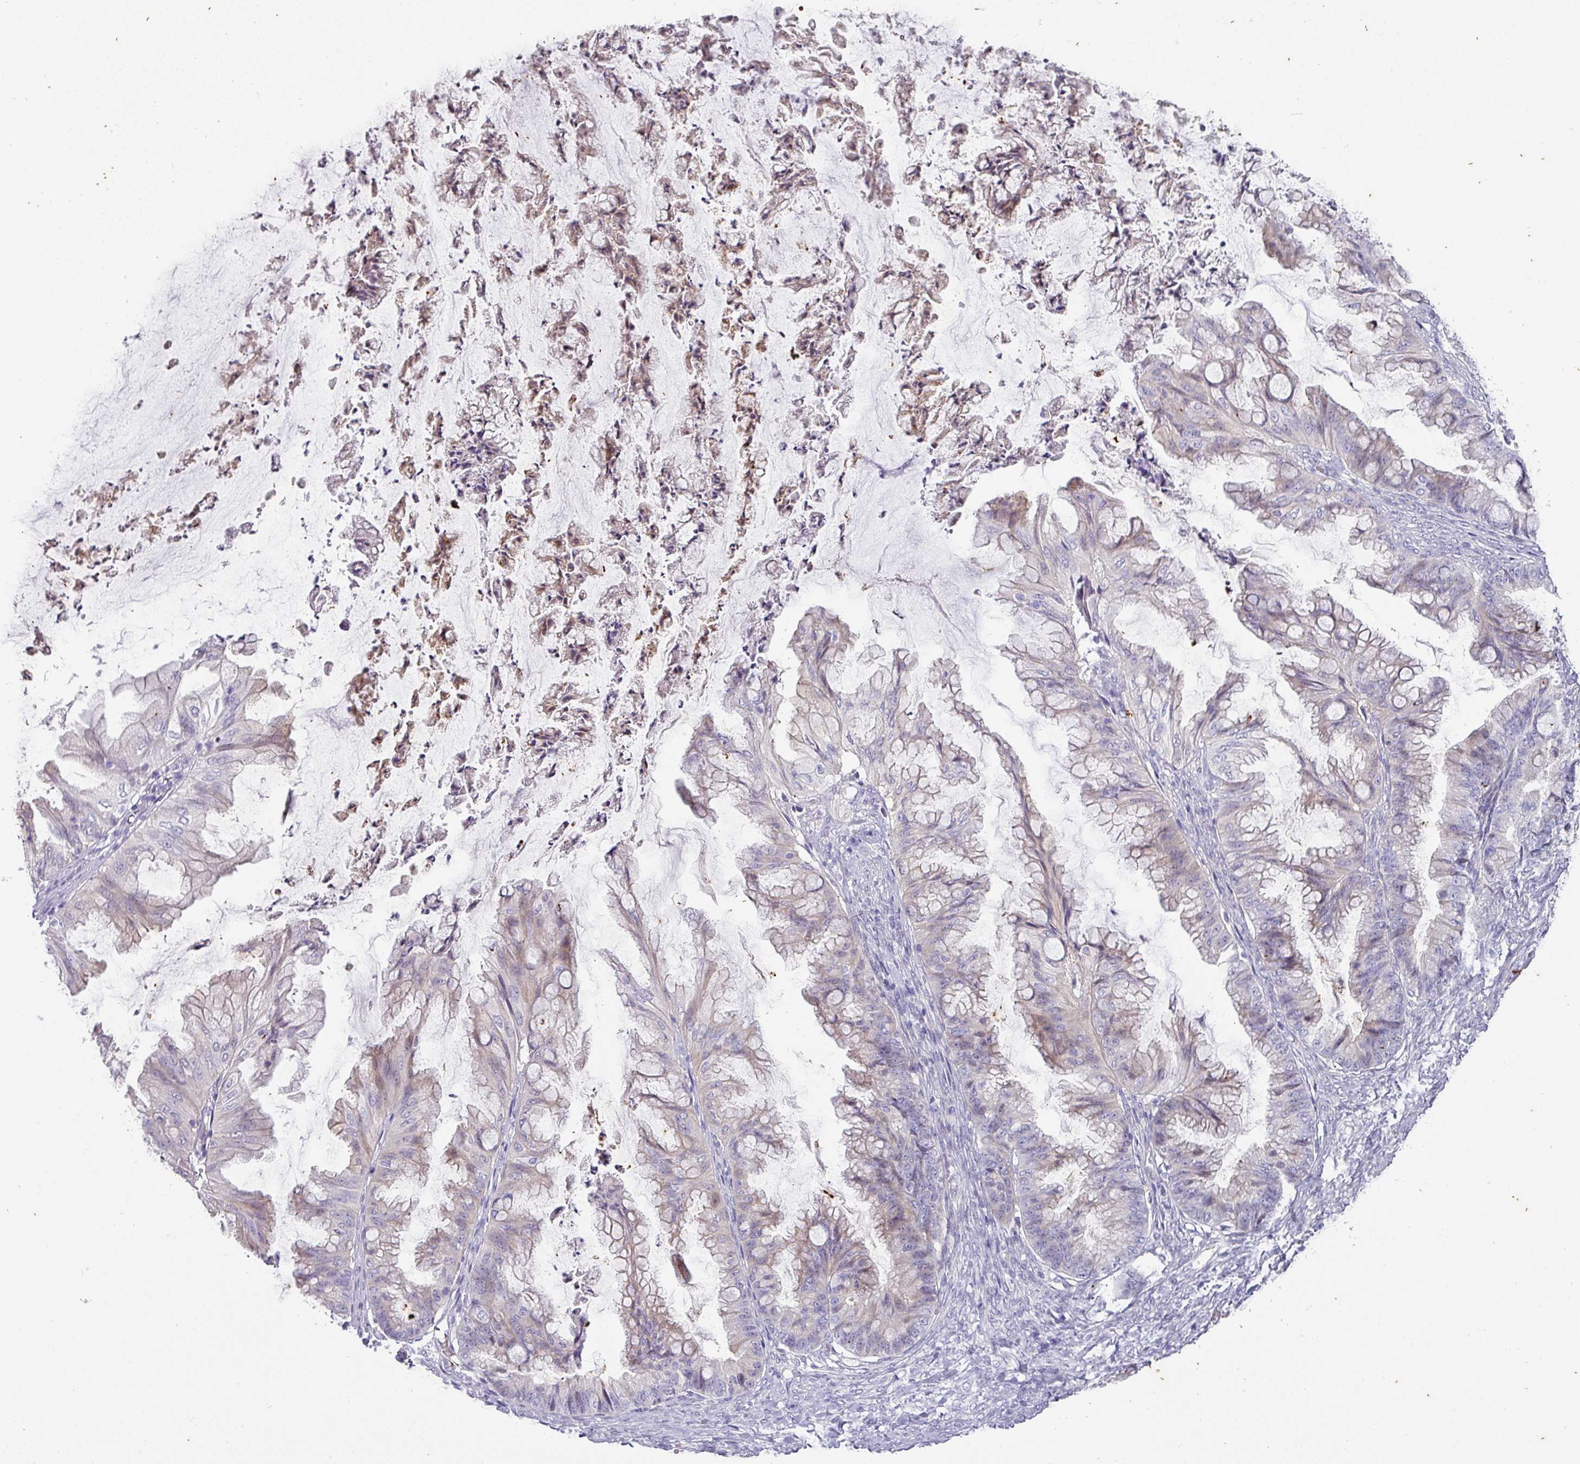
{"staining": {"intensity": "weak", "quantity": "<25%", "location": "cytoplasmic/membranous"}, "tissue": "ovarian cancer", "cell_type": "Tumor cells", "image_type": "cancer", "snomed": [{"axis": "morphology", "description": "Cystadenocarcinoma, mucinous, NOS"}, {"axis": "topography", "description": "Ovary"}], "caption": "The histopathology image displays no staining of tumor cells in ovarian cancer.", "gene": "OR52N1", "patient": {"sex": "female", "age": 35}}